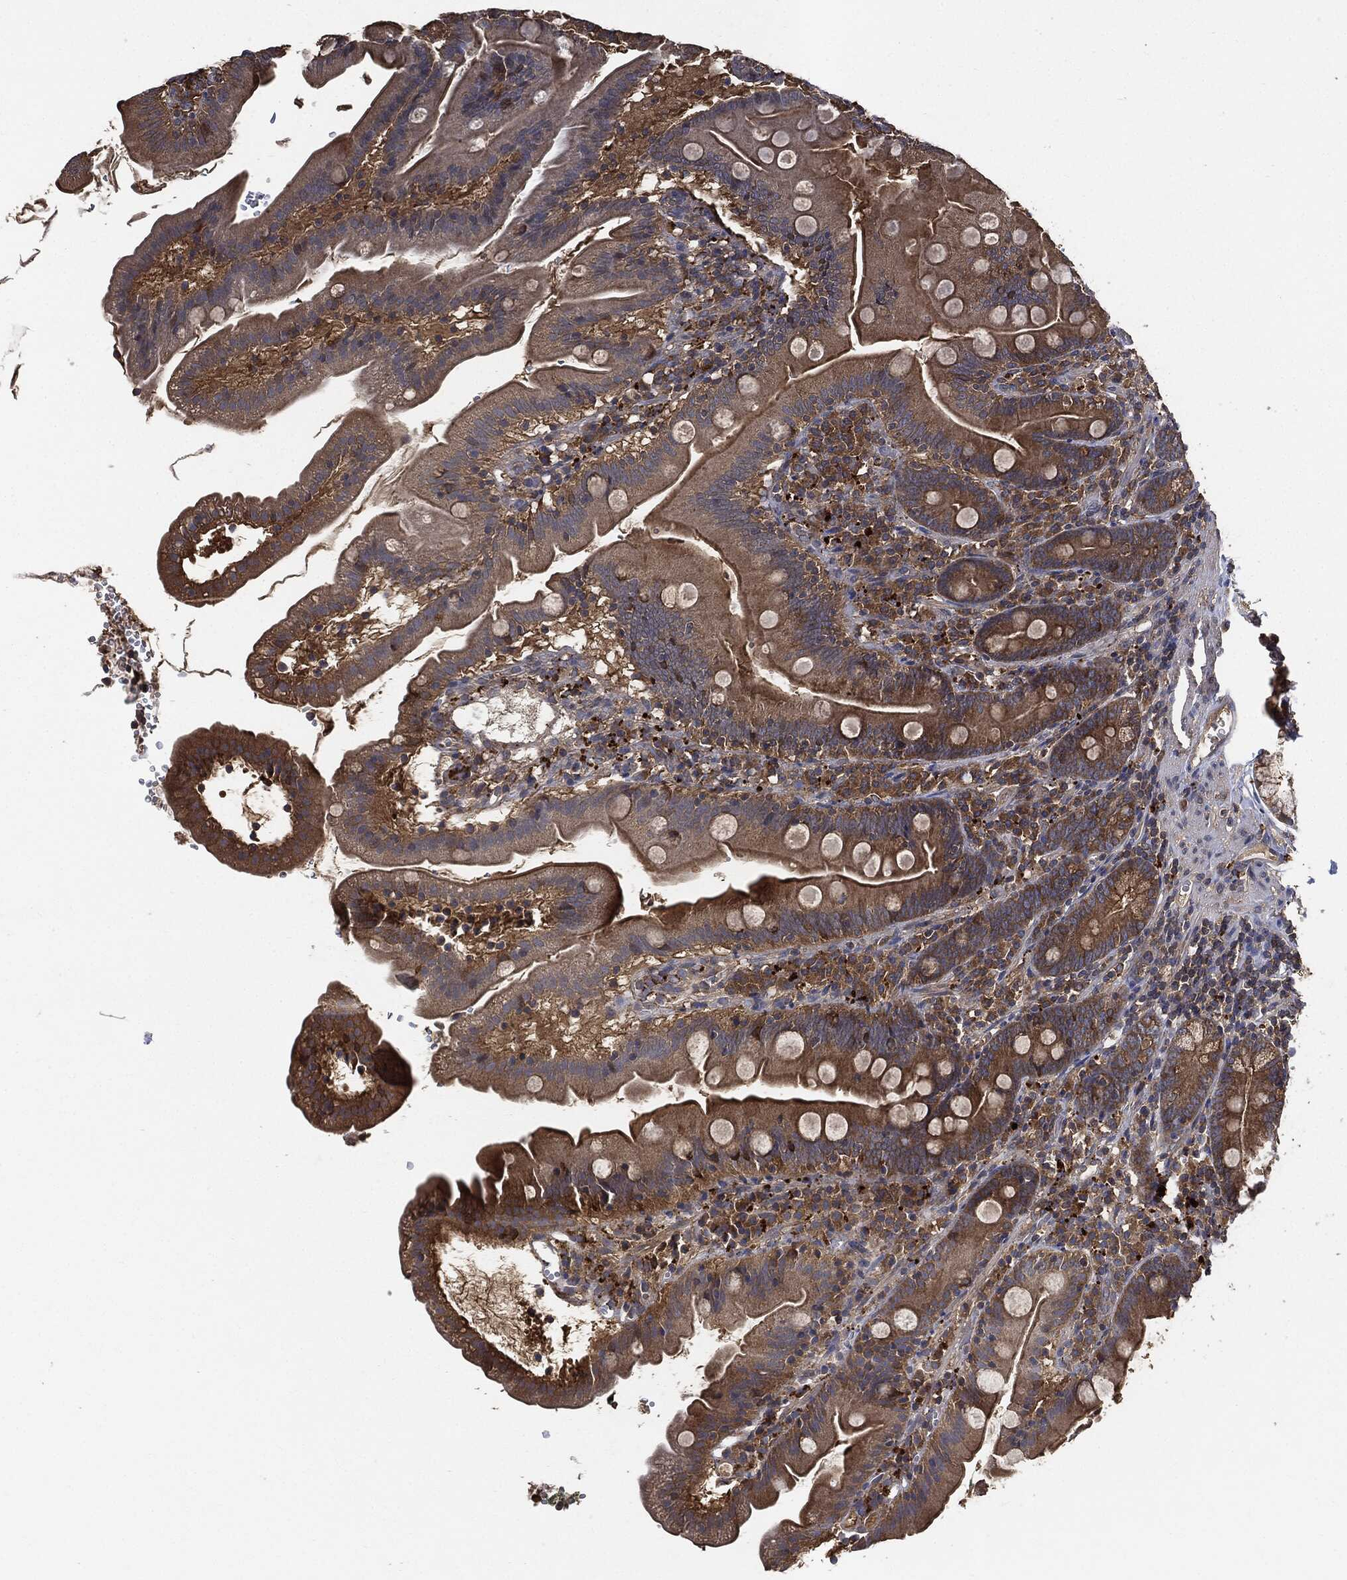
{"staining": {"intensity": "moderate", "quantity": "25%-75%", "location": "cytoplasmic/membranous"}, "tissue": "duodenum", "cell_type": "Glandular cells", "image_type": "normal", "snomed": [{"axis": "morphology", "description": "Normal tissue, NOS"}, {"axis": "topography", "description": "Duodenum"}], "caption": "Unremarkable duodenum shows moderate cytoplasmic/membranous staining in approximately 25%-75% of glandular cells, visualized by immunohistochemistry.", "gene": "BRAF", "patient": {"sex": "female", "age": 67}}